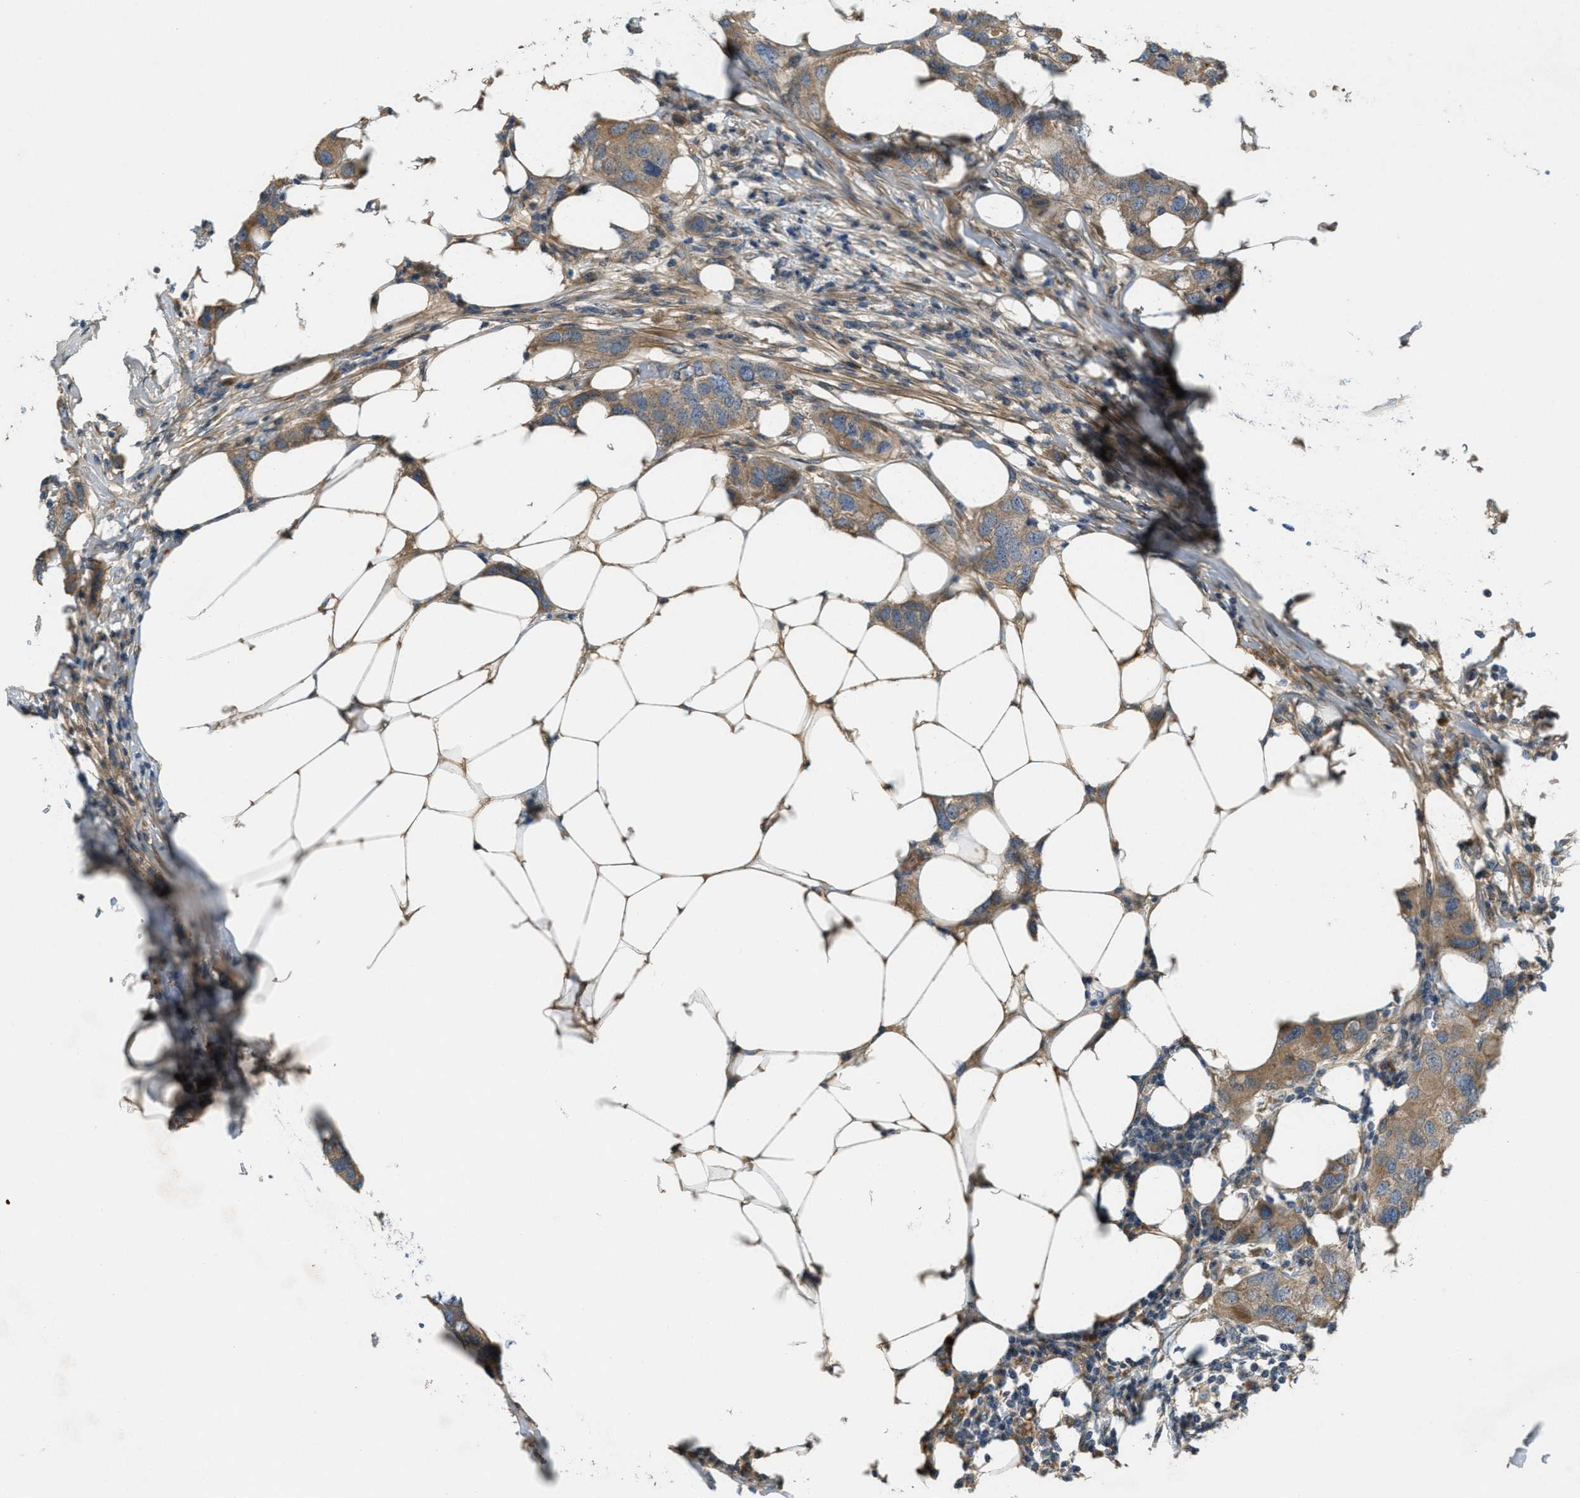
{"staining": {"intensity": "moderate", "quantity": ">75%", "location": "cytoplasmic/membranous"}, "tissue": "breast cancer", "cell_type": "Tumor cells", "image_type": "cancer", "snomed": [{"axis": "morphology", "description": "Duct carcinoma"}, {"axis": "topography", "description": "Breast"}], "caption": "Moderate cytoplasmic/membranous protein expression is seen in approximately >75% of tumor cells in breast cancer (intraductal carcinoma). (Brightfield microscopy of DAB IHC at high magnification).", "gene": "ADCY6", "patient": {"sex": "female", "age": 50}}